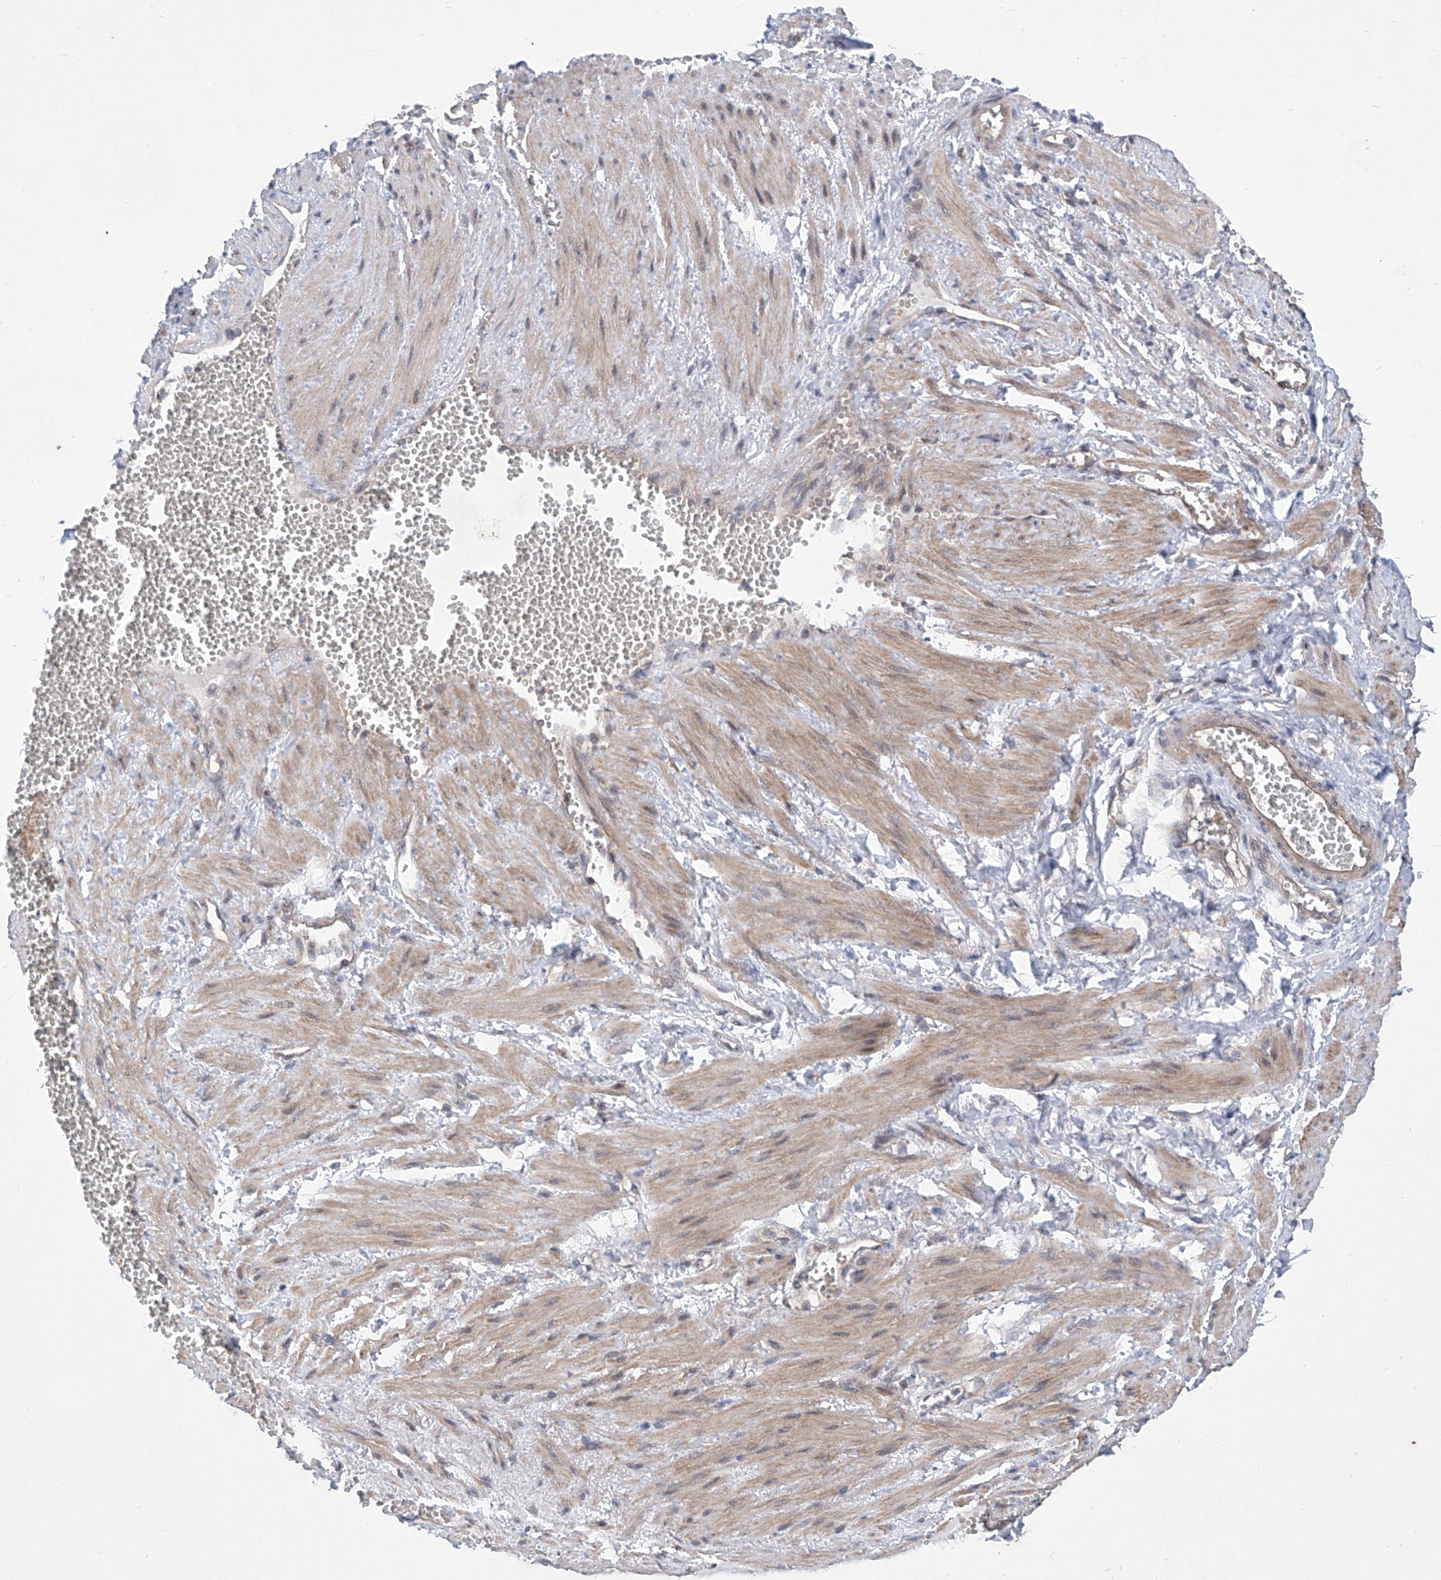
{"staining": {"intensity": "negative", "quantity": "none", "location": "none"}, "tissue": "adipose tissue", "cell_type": "Adipocytes", "image_type": "normal", "snomed": [{"axis": "morphology", "description": "Normal tissue, NOS"}, {"axis": "topography", "description": "Smooth muscle"}, {"axis": "topography", "description": "Peripheral nerve tissue"}], "caption": "Immunohistochemistry micrograph of unremarkable adipose tissue stained for a protein (brown), which demonstrates no staining in adipocytes.", "gene": "KIFC2", "patient": {"sex": "female", "age": 39}}